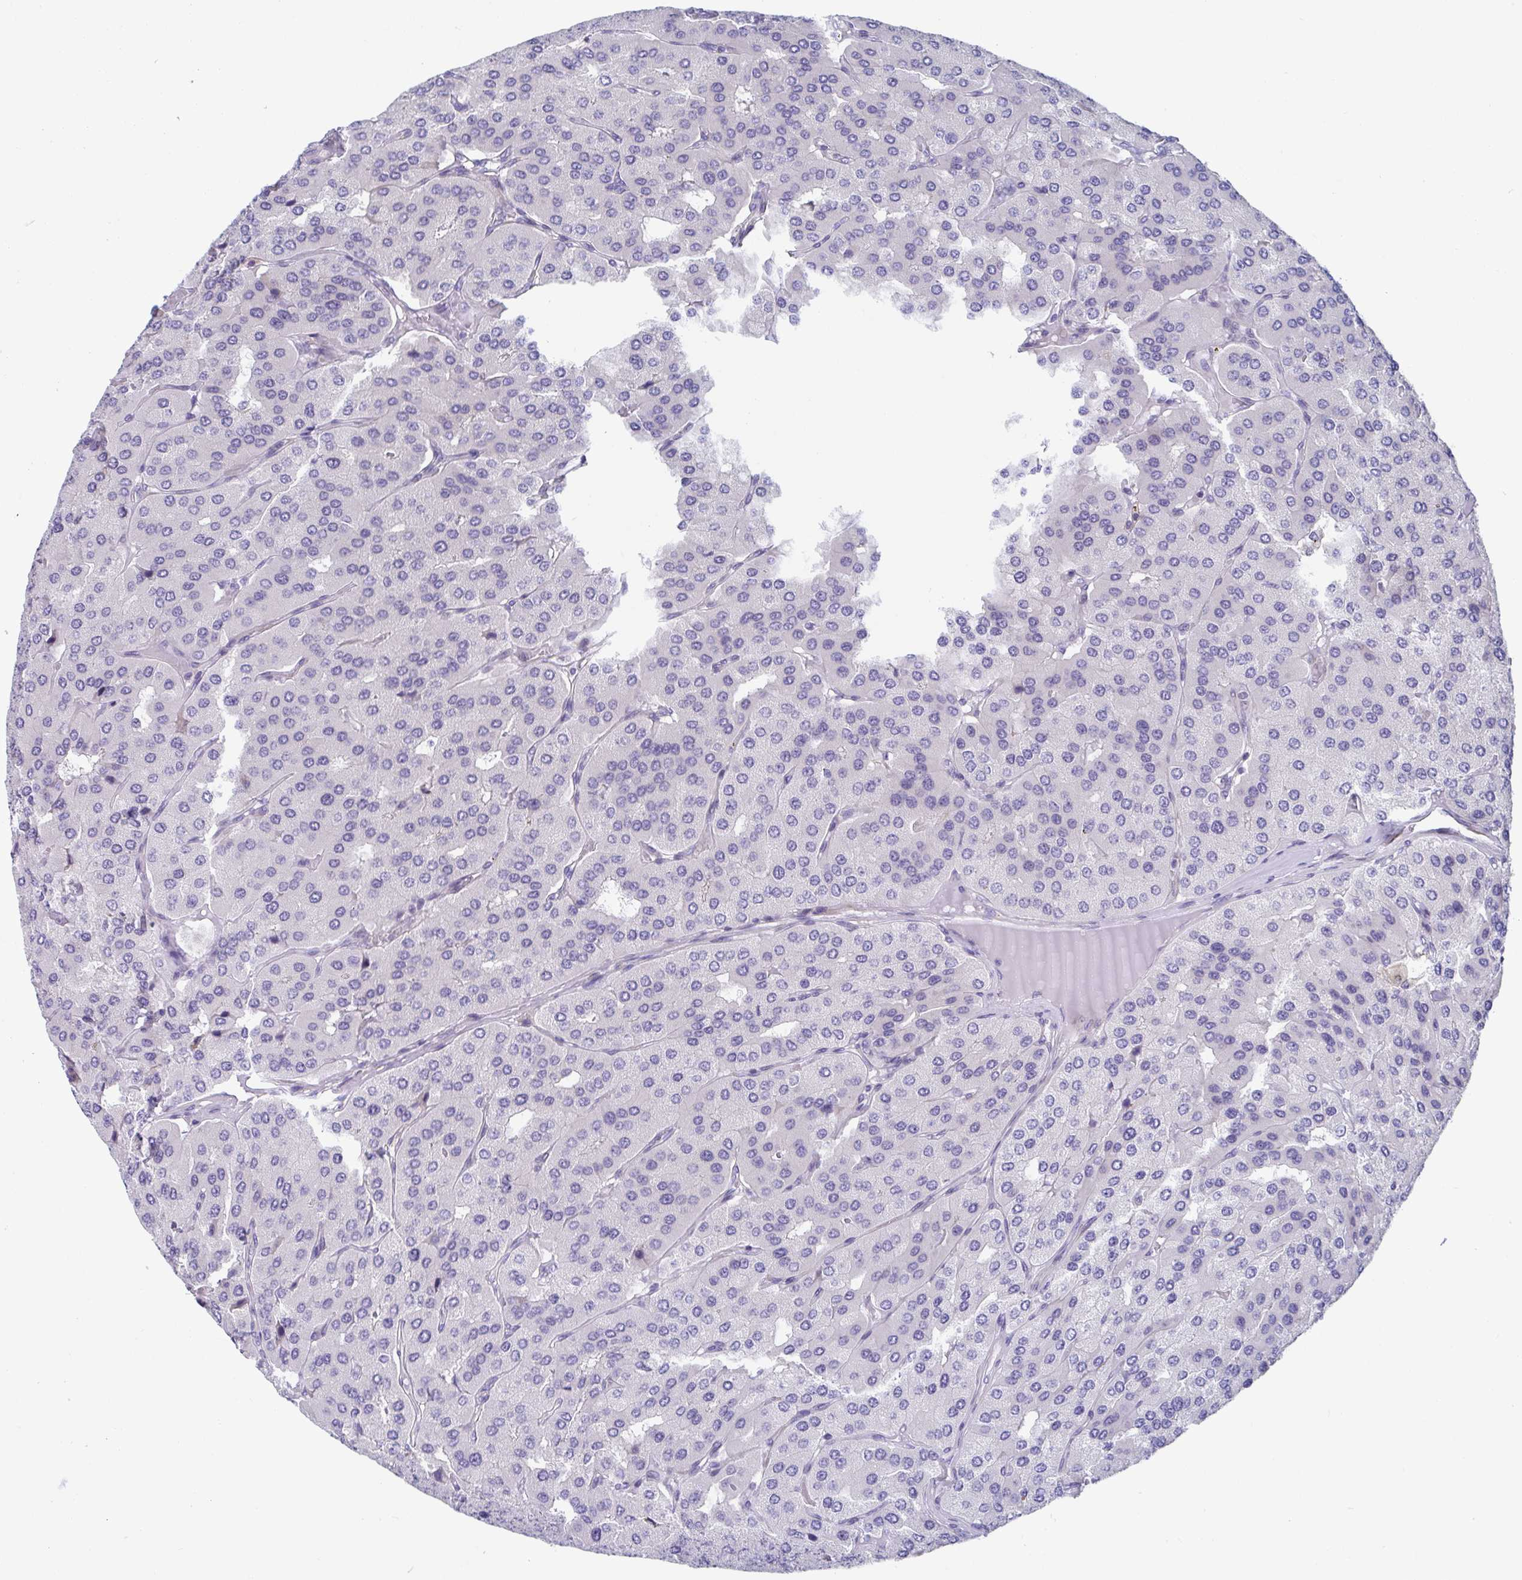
{"staining": {"intensity": "negative", "quantity": "none", "location": "none"}, "tissue": "parathyroid gland", "cell_type": "Glandular cells", "image_type": "normal", "snomed": [{"axis": "morphology", "description": "Normal tissue, NOS"}, {"axis": "morphology", "description": "Adenoma, NOS"}, {"axis": "topography", "description": "Parathyroid gland"}], "caption": "Immunohistochemistry image of normal parathyroid gland: parathyroid gland stained with DAB (3,3'-diaminobenzidine) demonstrates no significant protein expression in glandular cells. Nuclei are stained in blue.", "gene": "WDR72", "patient": {"sex": "female", "age": 86}}